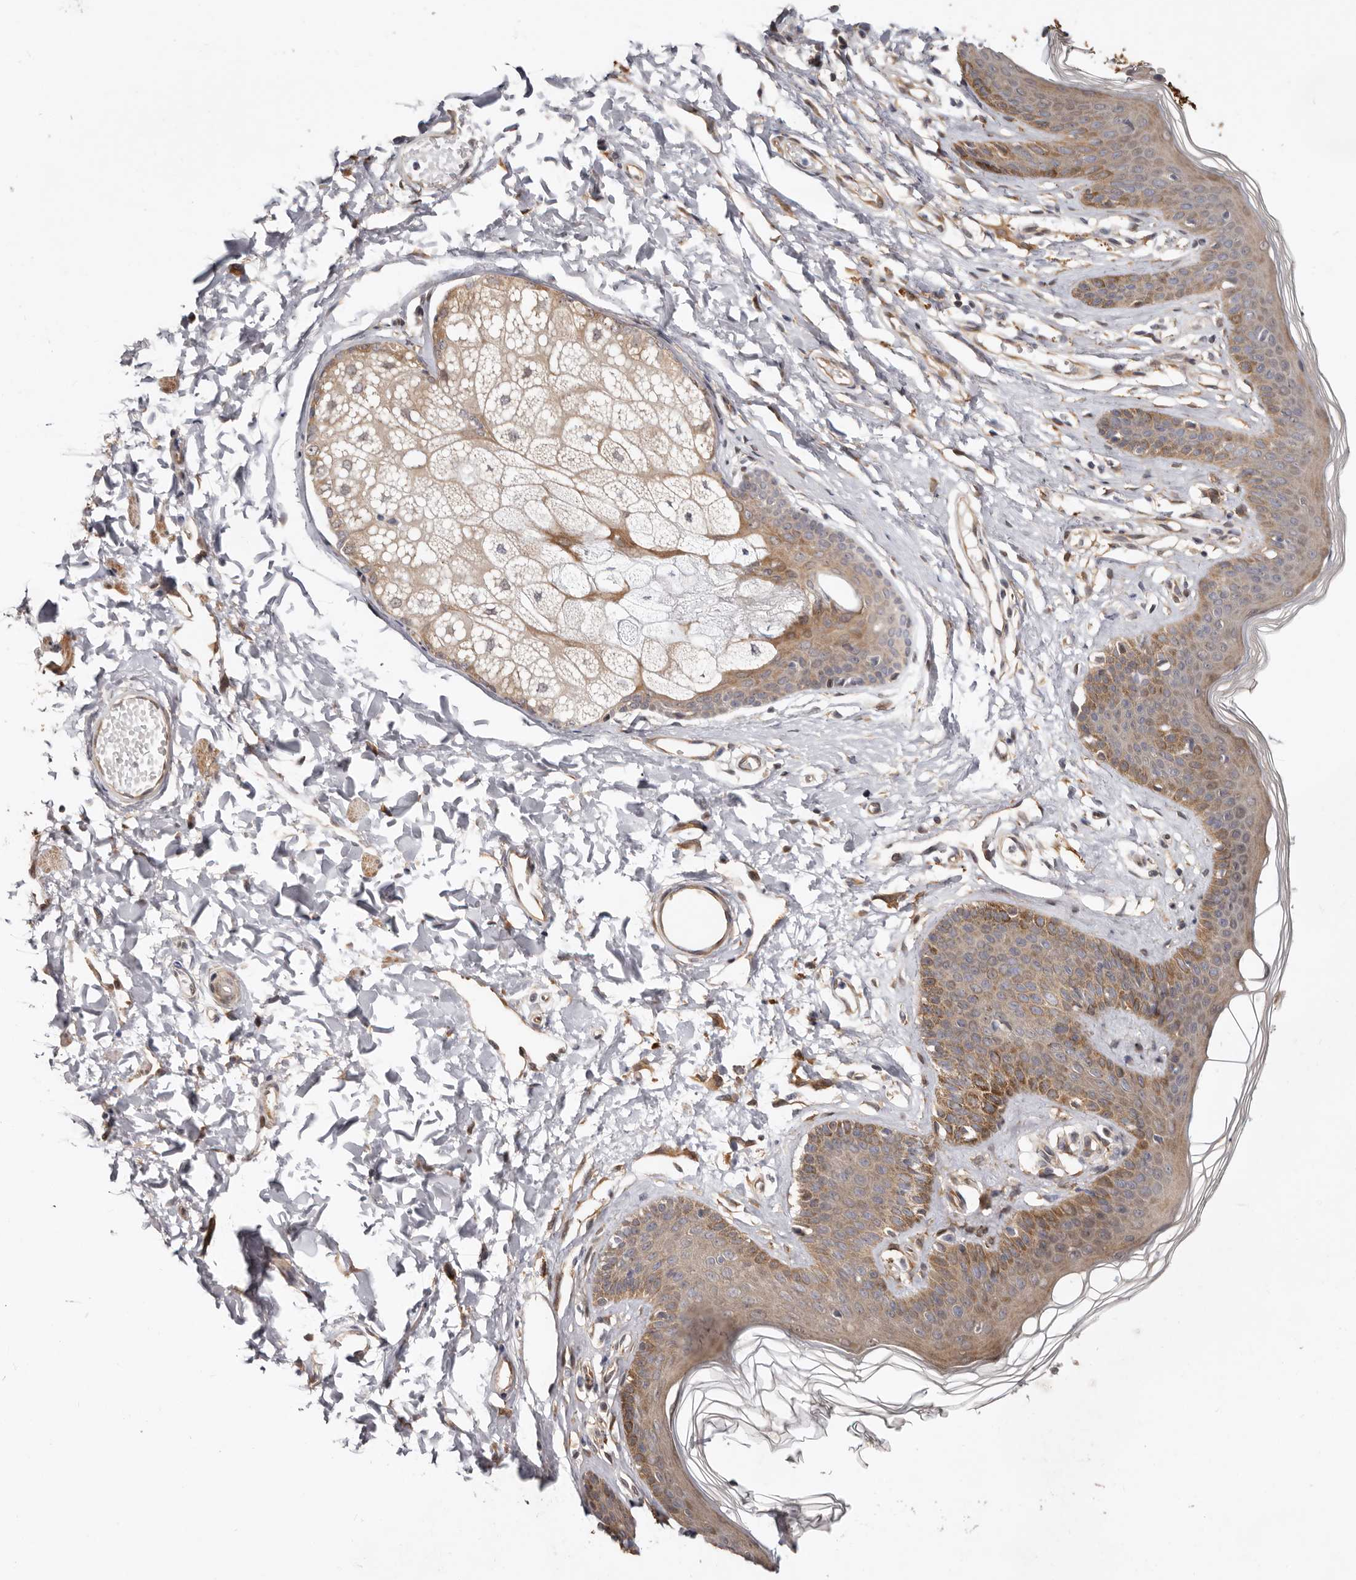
{"staining": {"intensity": "moderate", "quantity": ">75%", "location": "cytoplasmic/membranous"}, "tissue": "skin", "cell_type": "Epidermal cells", "image_type": "normal", "snomed": [{"axis": "morphology", "description": "Normal tissue, NOS"}, {"axis": "morphology", "description": "Squamous cell carcinoma, NOS"}, {"axis": "topography", "description": "Vulva"}], "caption": "High-power microscopy captured an immunohistochemistry (IHC) photomicrograph of normal skin, revealing moderate cytoplasmic/membranous expression in about >75% of epidermal cells.", "gene": "SBDS", "patient": {"sex": "female", "age": 85}}